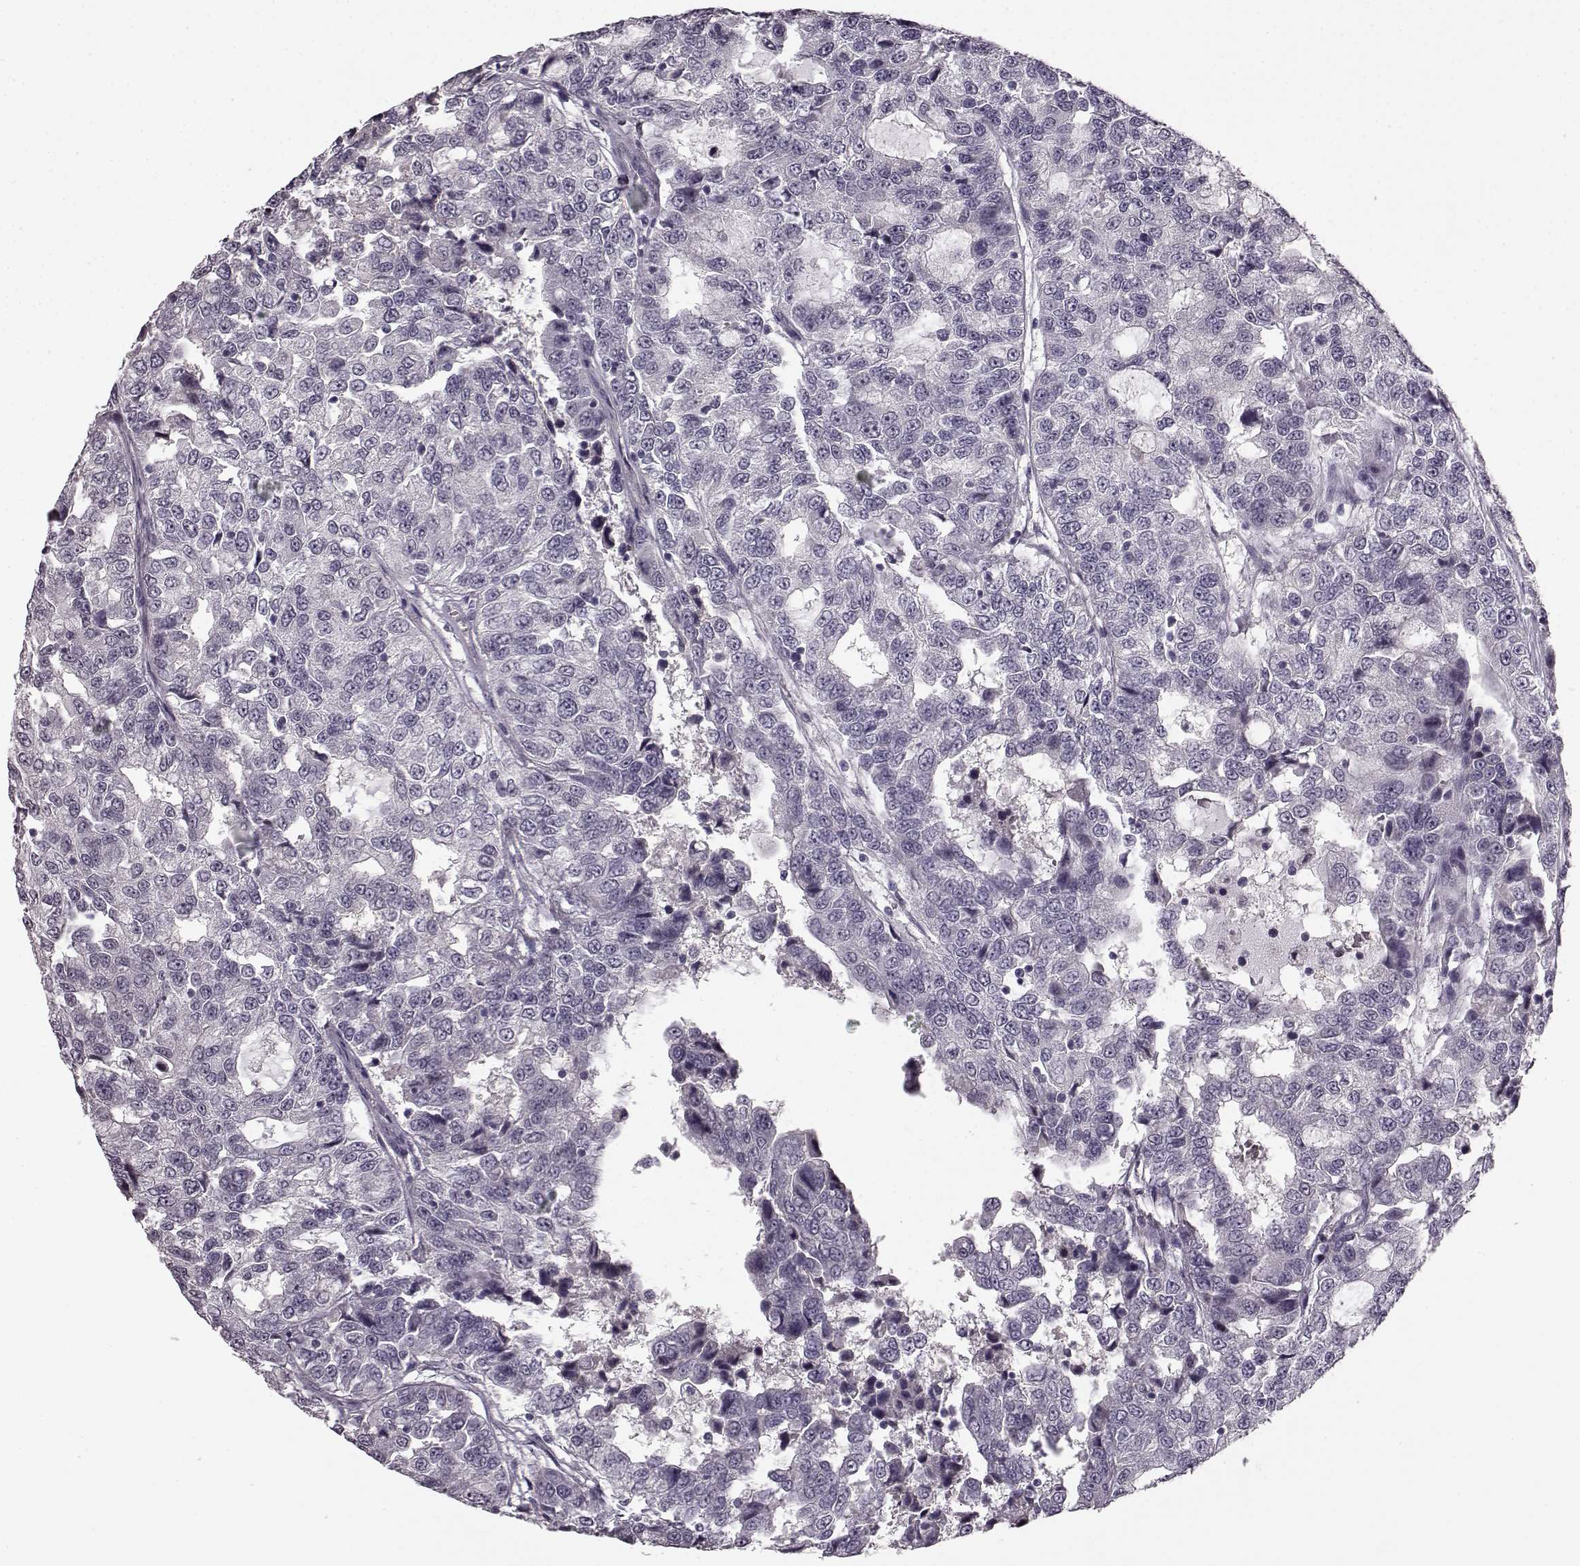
{"staining": {"intensity": "negative", "quantity": "none", "location": "none"}, "tissue": "urothelial cancer", "cell_type": "Tumor cells", "image_type": "cancer", "snomed": [{"axis": "morphology", "description": "Urothelial carcinoma, NOS"}, {"axis": "morphology", "description": "Urothelial carcinoma, High grade"}, {"axis": "topography", "description": "Urinary bladder"}], "caption": "Immunohistochemistry of human transitional cell carcinoma exhibits no positivity in tumor cells.", "gene": "SLCO3A1", "patient": {"sex": "female", "age": 73}}